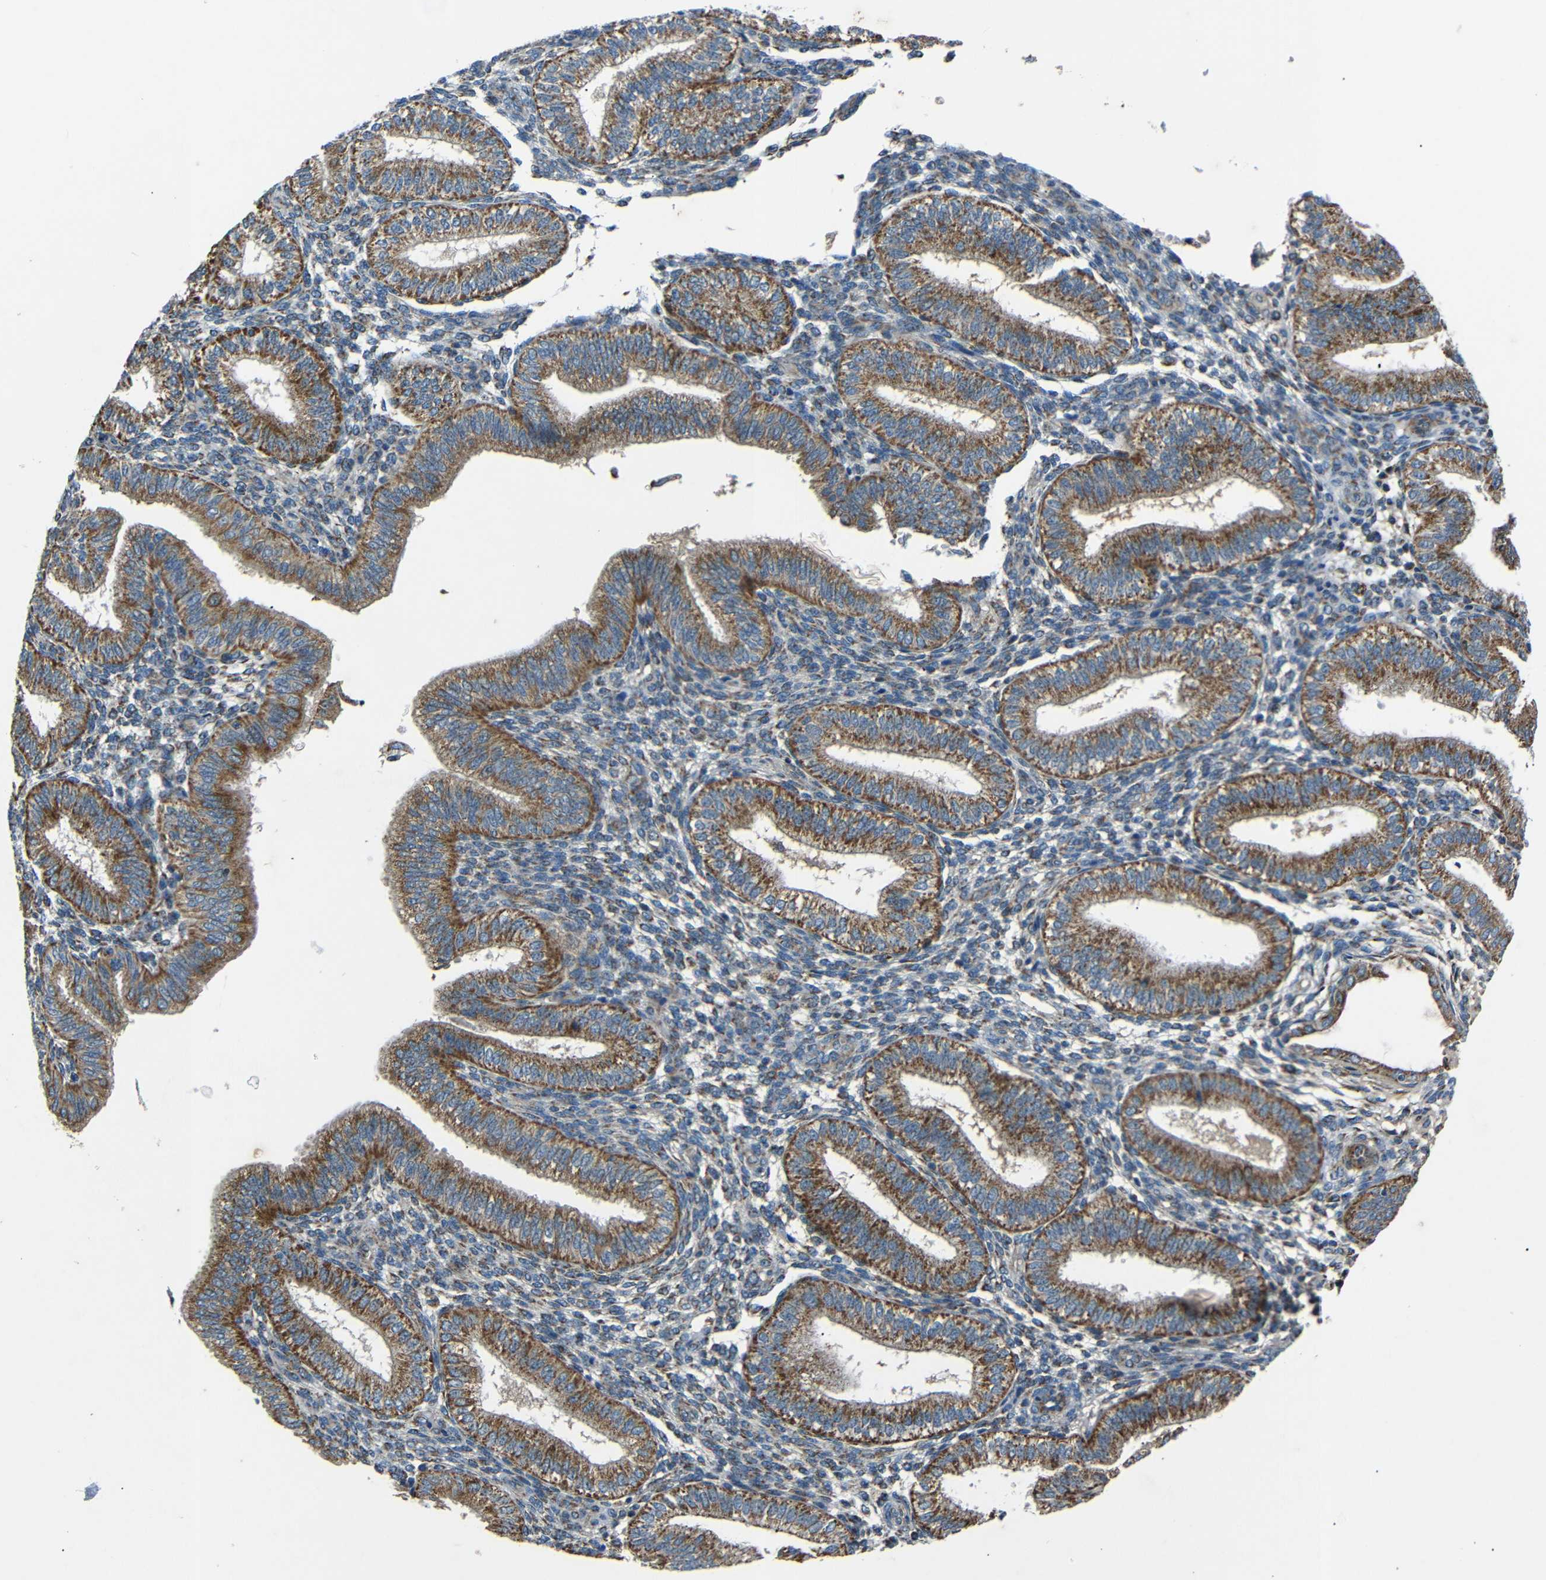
{"staining": {"intensity": "moderate", "quantity": "<25%", "location": "cytoplasmic/membranous"}, "tissue": "endometrium", "cell_type": "Cells in endometrial stroma", "image_type": "normal", "snomed": [{"axis": "morphology", "description": "Normal tissue, NOS"}, {"axis": "topography", "description": "Endometrium"}], "caption": "Immunohistochemical staining of benign human endometrium exhibits low levels of moderate cytoplasmic/membranous positivity in about <25% of cells in endometrial stroma. The protein is shown in brown color, while the nuclei are stained blue.", "gene": "NETO2", "patient": {"sex": "female", "age": 39}}